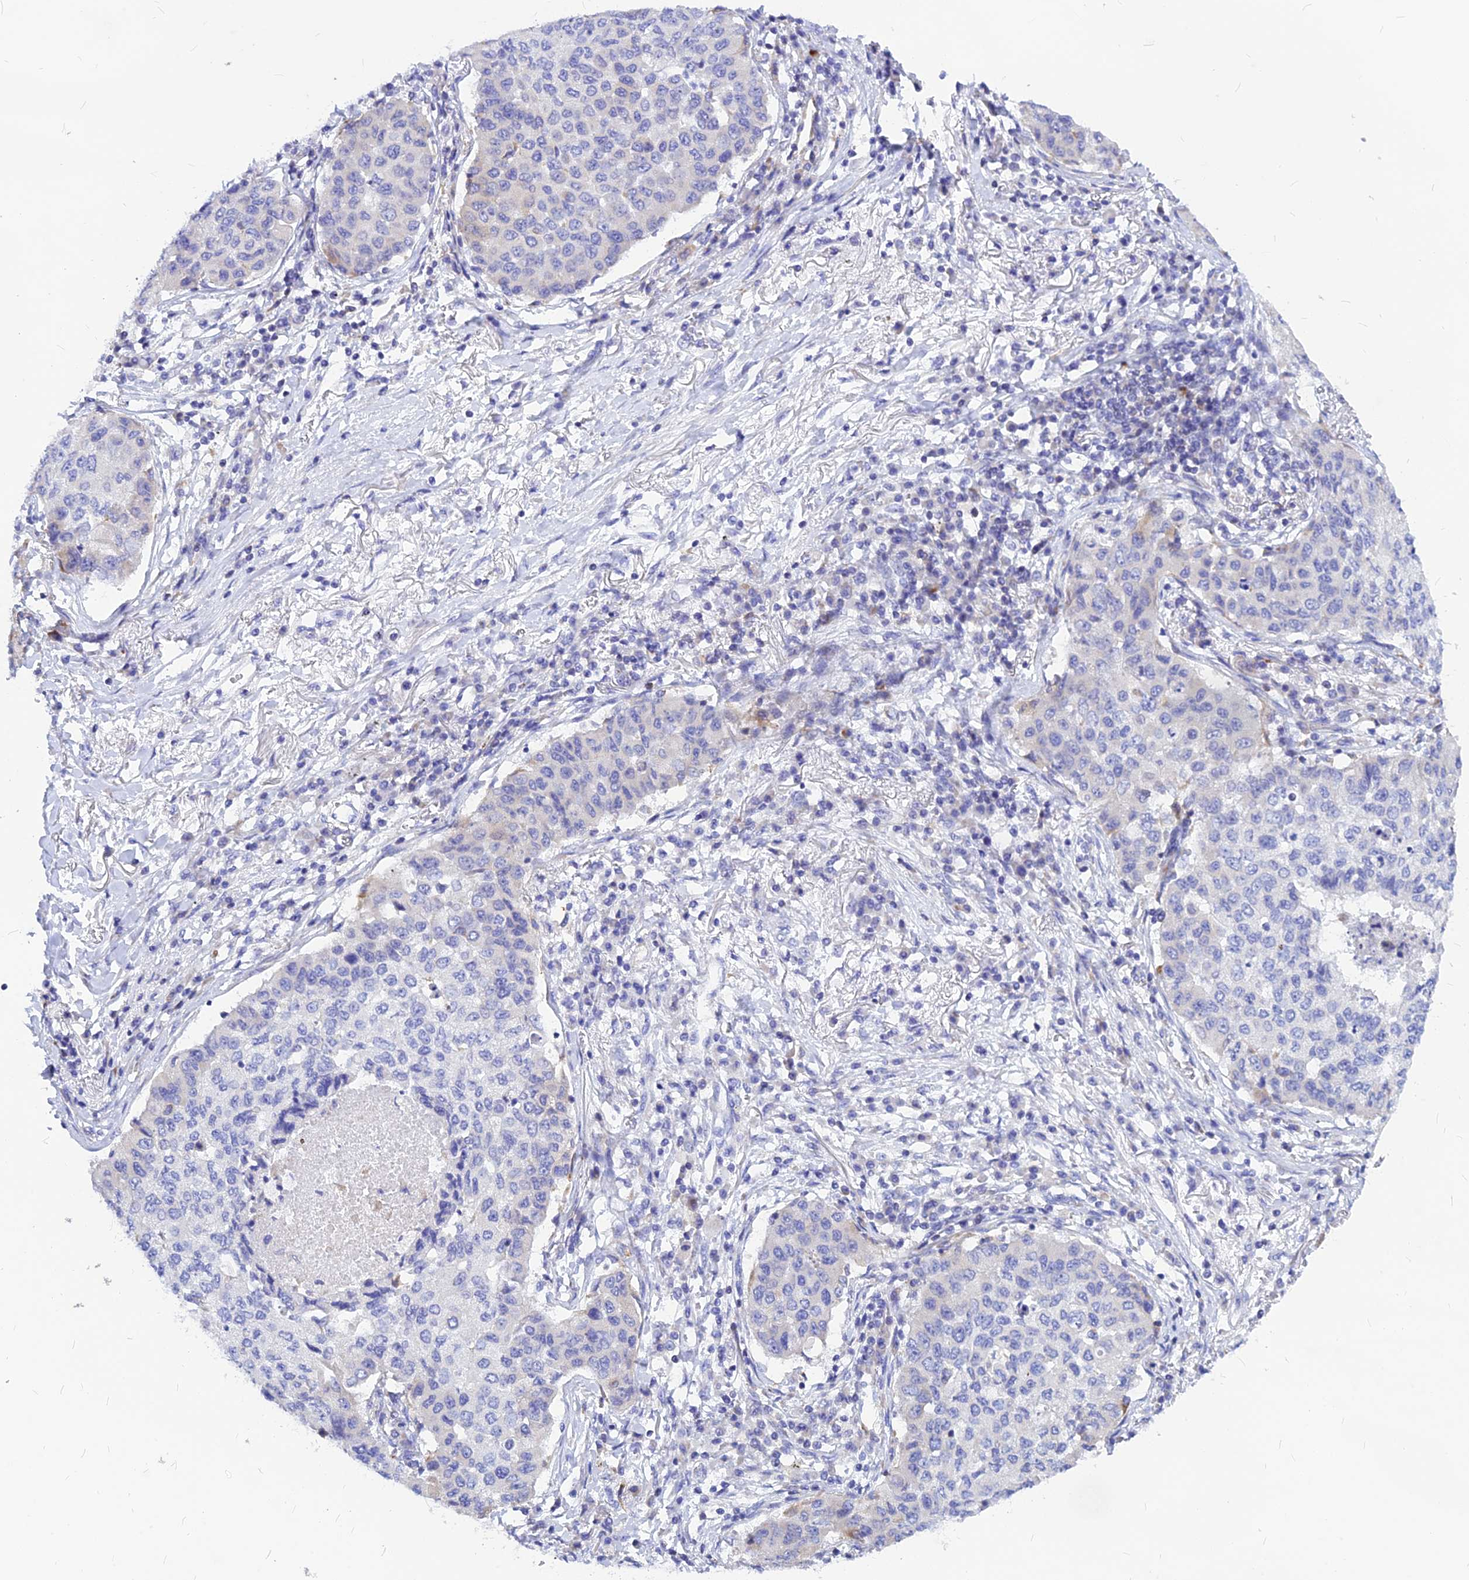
{"staining": {"intensity": "negative", "quantity": "none", "location": "none"}, "tissue": "lung cancer", "cell_type": "Tumor cells", "image_type": "cancer", "snomed": [{"axis": "morphology", "description": "Squamous cell carcinoma, NOS"}, {"axis": "topography", "description": "Lung"}], "caption": "The immunohistochemistry image has no significant expression in tumor cells of lung cancer tissue.", "gene": "CNOT6", "patient": {"sex": "male", "age": 74}}